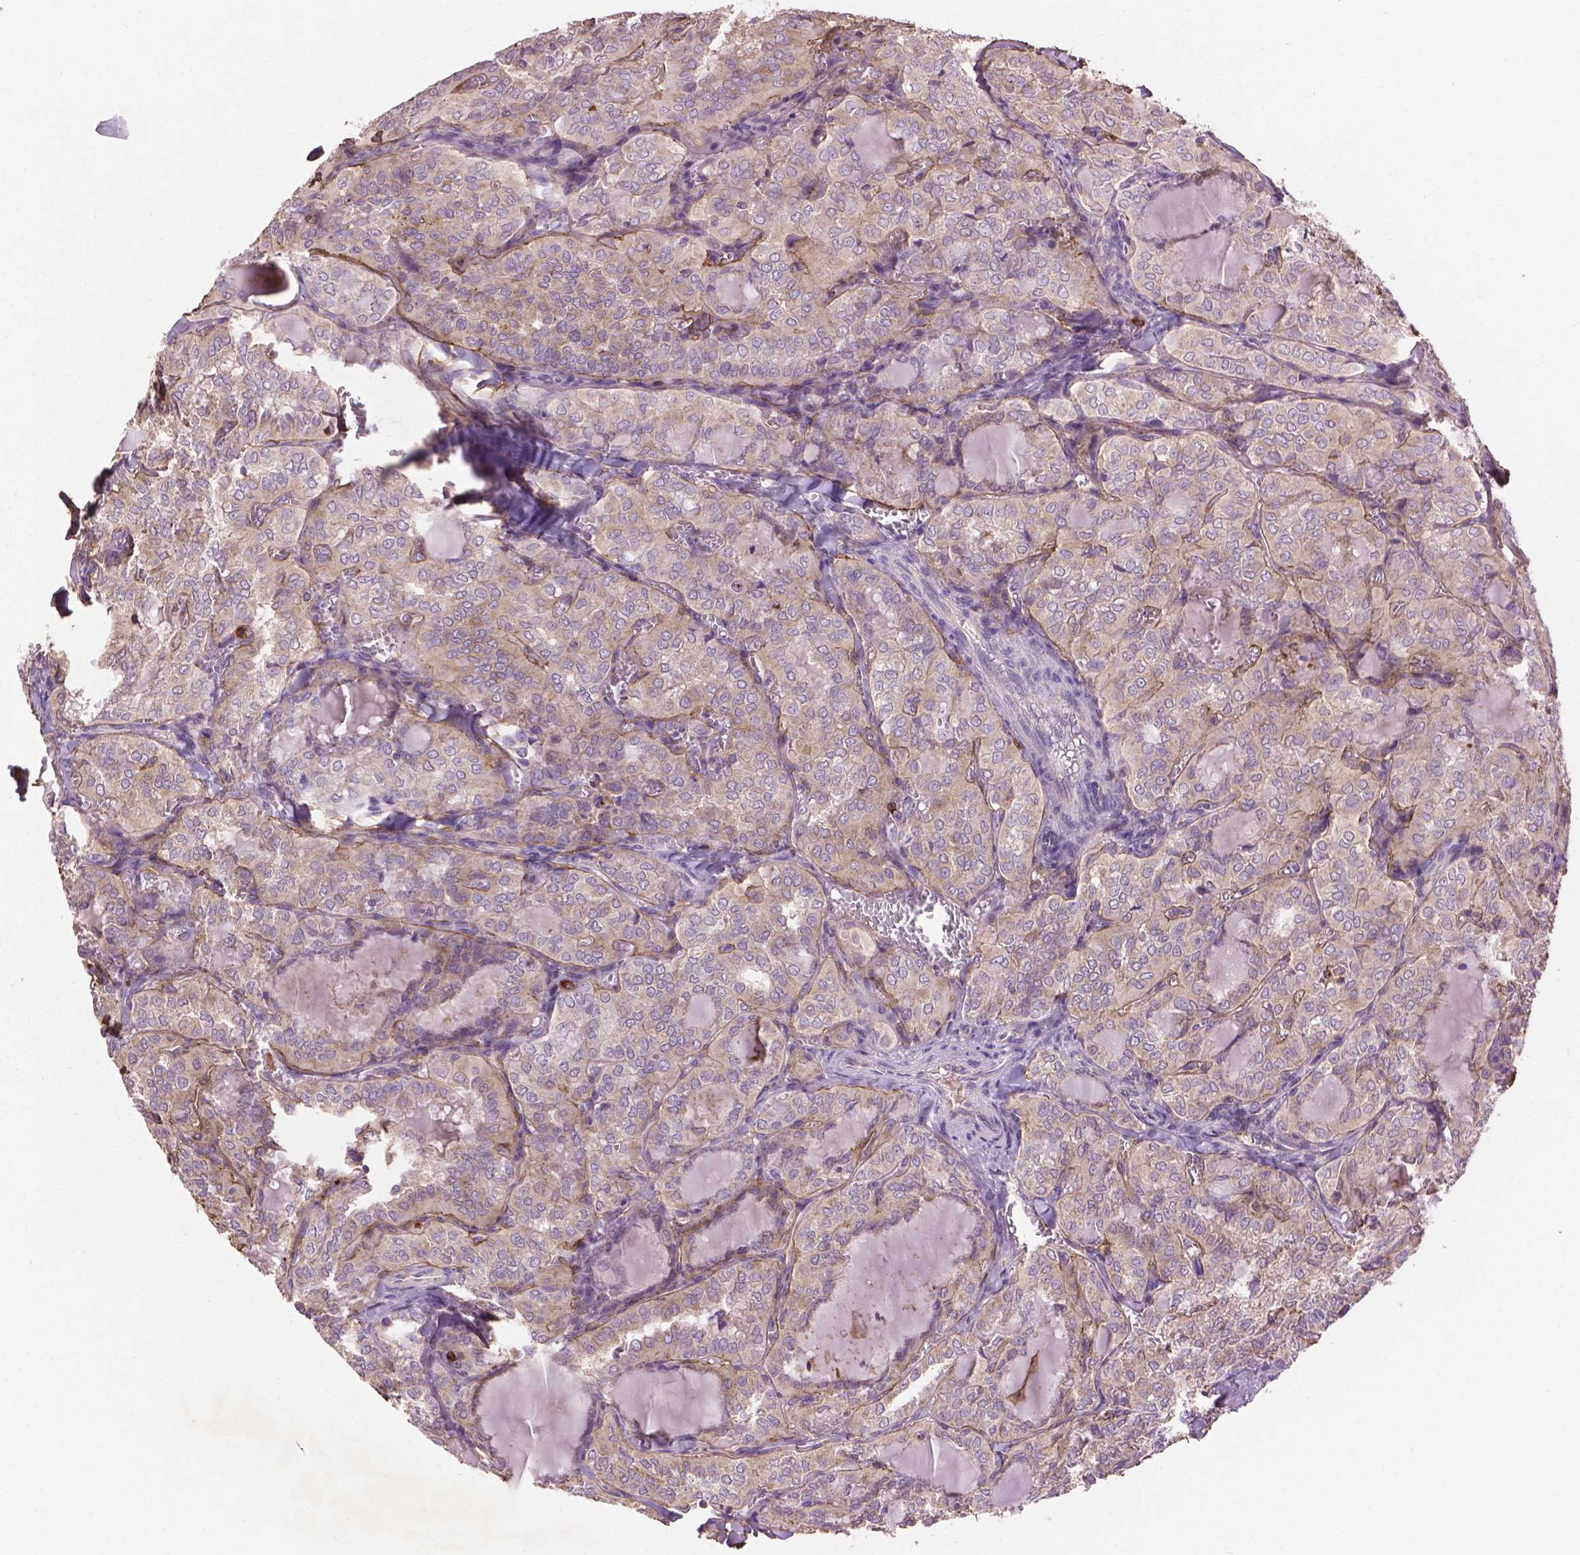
{"staining": {"intensity": "negative", "quantity": "none", "location": "none"}, "tissue": "thyroid cancer", "cell_type": "Tumor cells", "image_type": "cancer", "snomed": [{"axis": "morphology", "description": "Papillary adenocarcinoma, NOS"}, {"axis": "topography", "description": "Thyroid gland"}], "caption": "The micrograph exhibits no significant positivity in tumor cells of papillary adenocarcinoma (thyroid).", "gene": "LRRC3C", "patient": {"sex": "female", "age": 41}}